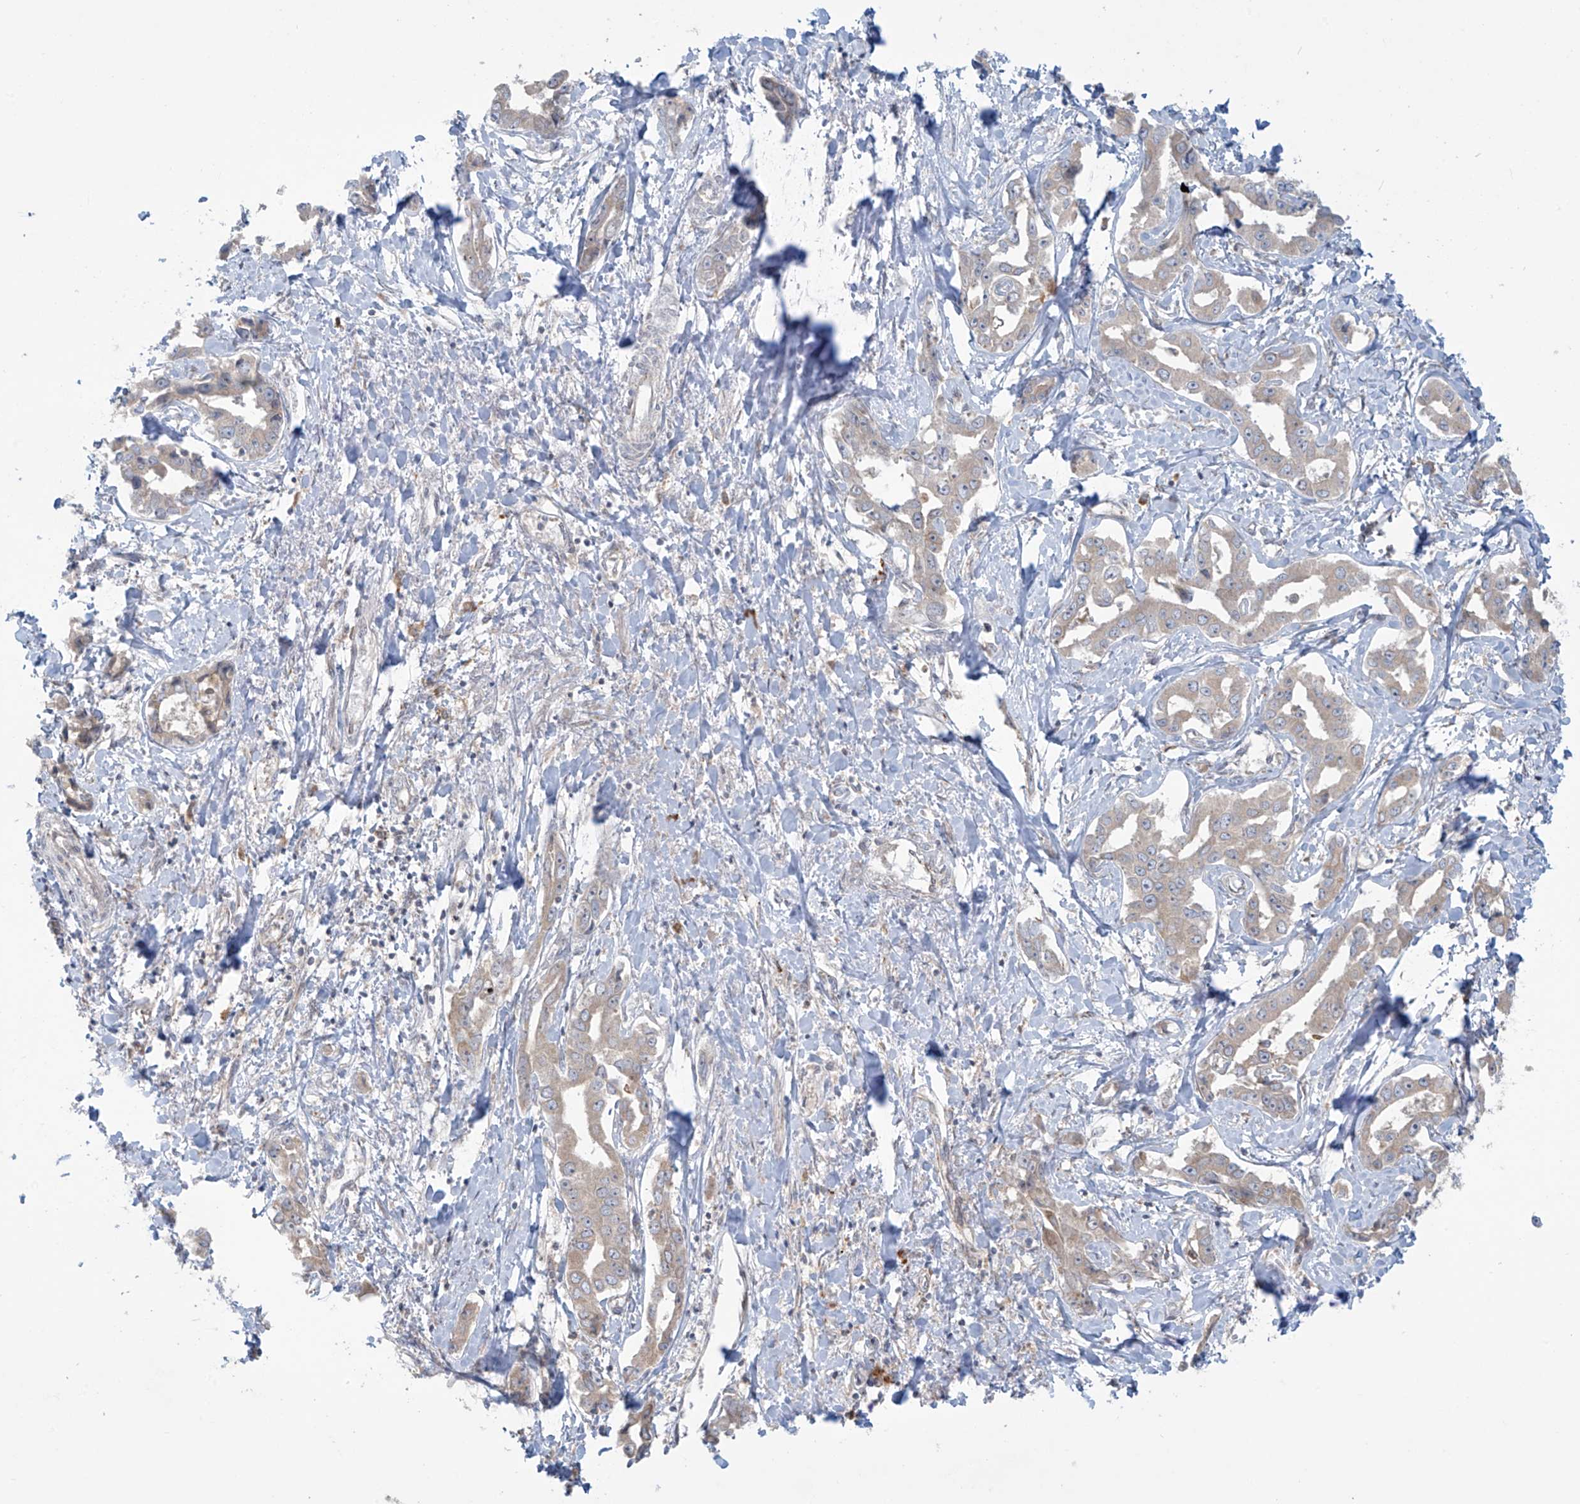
{"staining": {"intensity": "weak", "quantity": "<25%", "location": "cytoplasmic/membranous"}, "tissue": "liver cancer", "cell_type": "Tumor cells", "image_type": "cancer", "snomed": [{"axis": "morphology", "description": "Cholangiocarcinoma"}, {"axis": "topography", "description": "Liver"}], "caption": "Tumor cells show no significant protein positivity in liver cholangiocarcinoma.", "gene": "PPAT", "patient": {"sex": "male", "age": 59}}